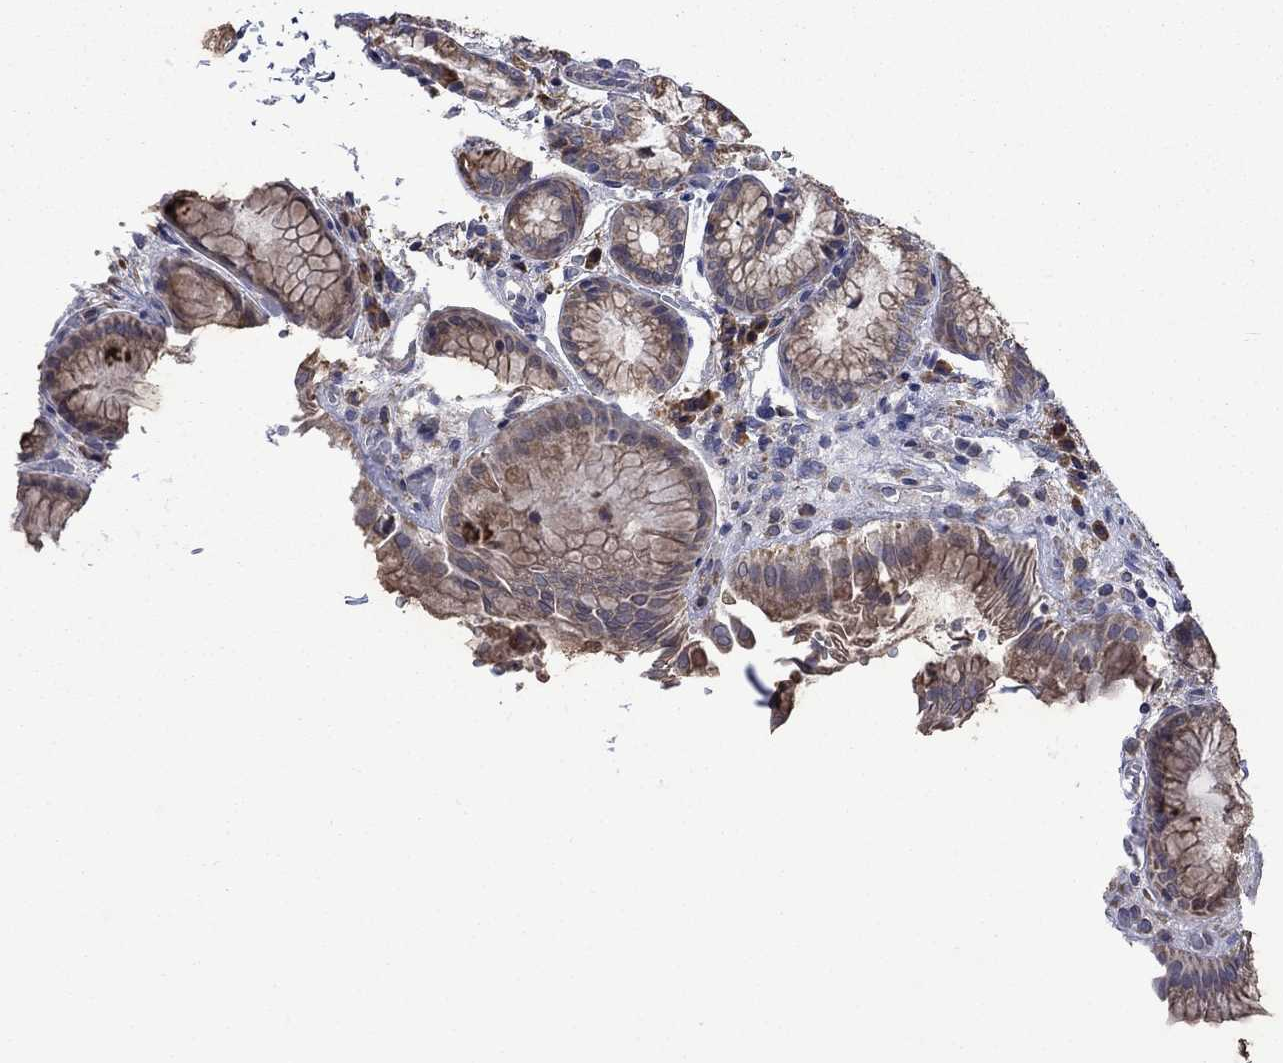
{"staining": {"intensity": "strong", "quantity": "25%-75%", "location": "cytoplasmic/membranous"}, "tissue": "stomach", "cell_type": "Glandular cells", "image_type": "normal", "snomed": [{"axis": "morphology", "description": "Normal tissue, NOS"}, {"axis": "topography", "description": "Stomach, upper"}], "caption": "About 25%-75% of glandular cells in benign stomach reveal strong cytoplasmic/membranous protein positivity as visualized by brown immunohistochemical staining.", "gene": "FURIN", "patient": {"sex": "male", "age": 72}}